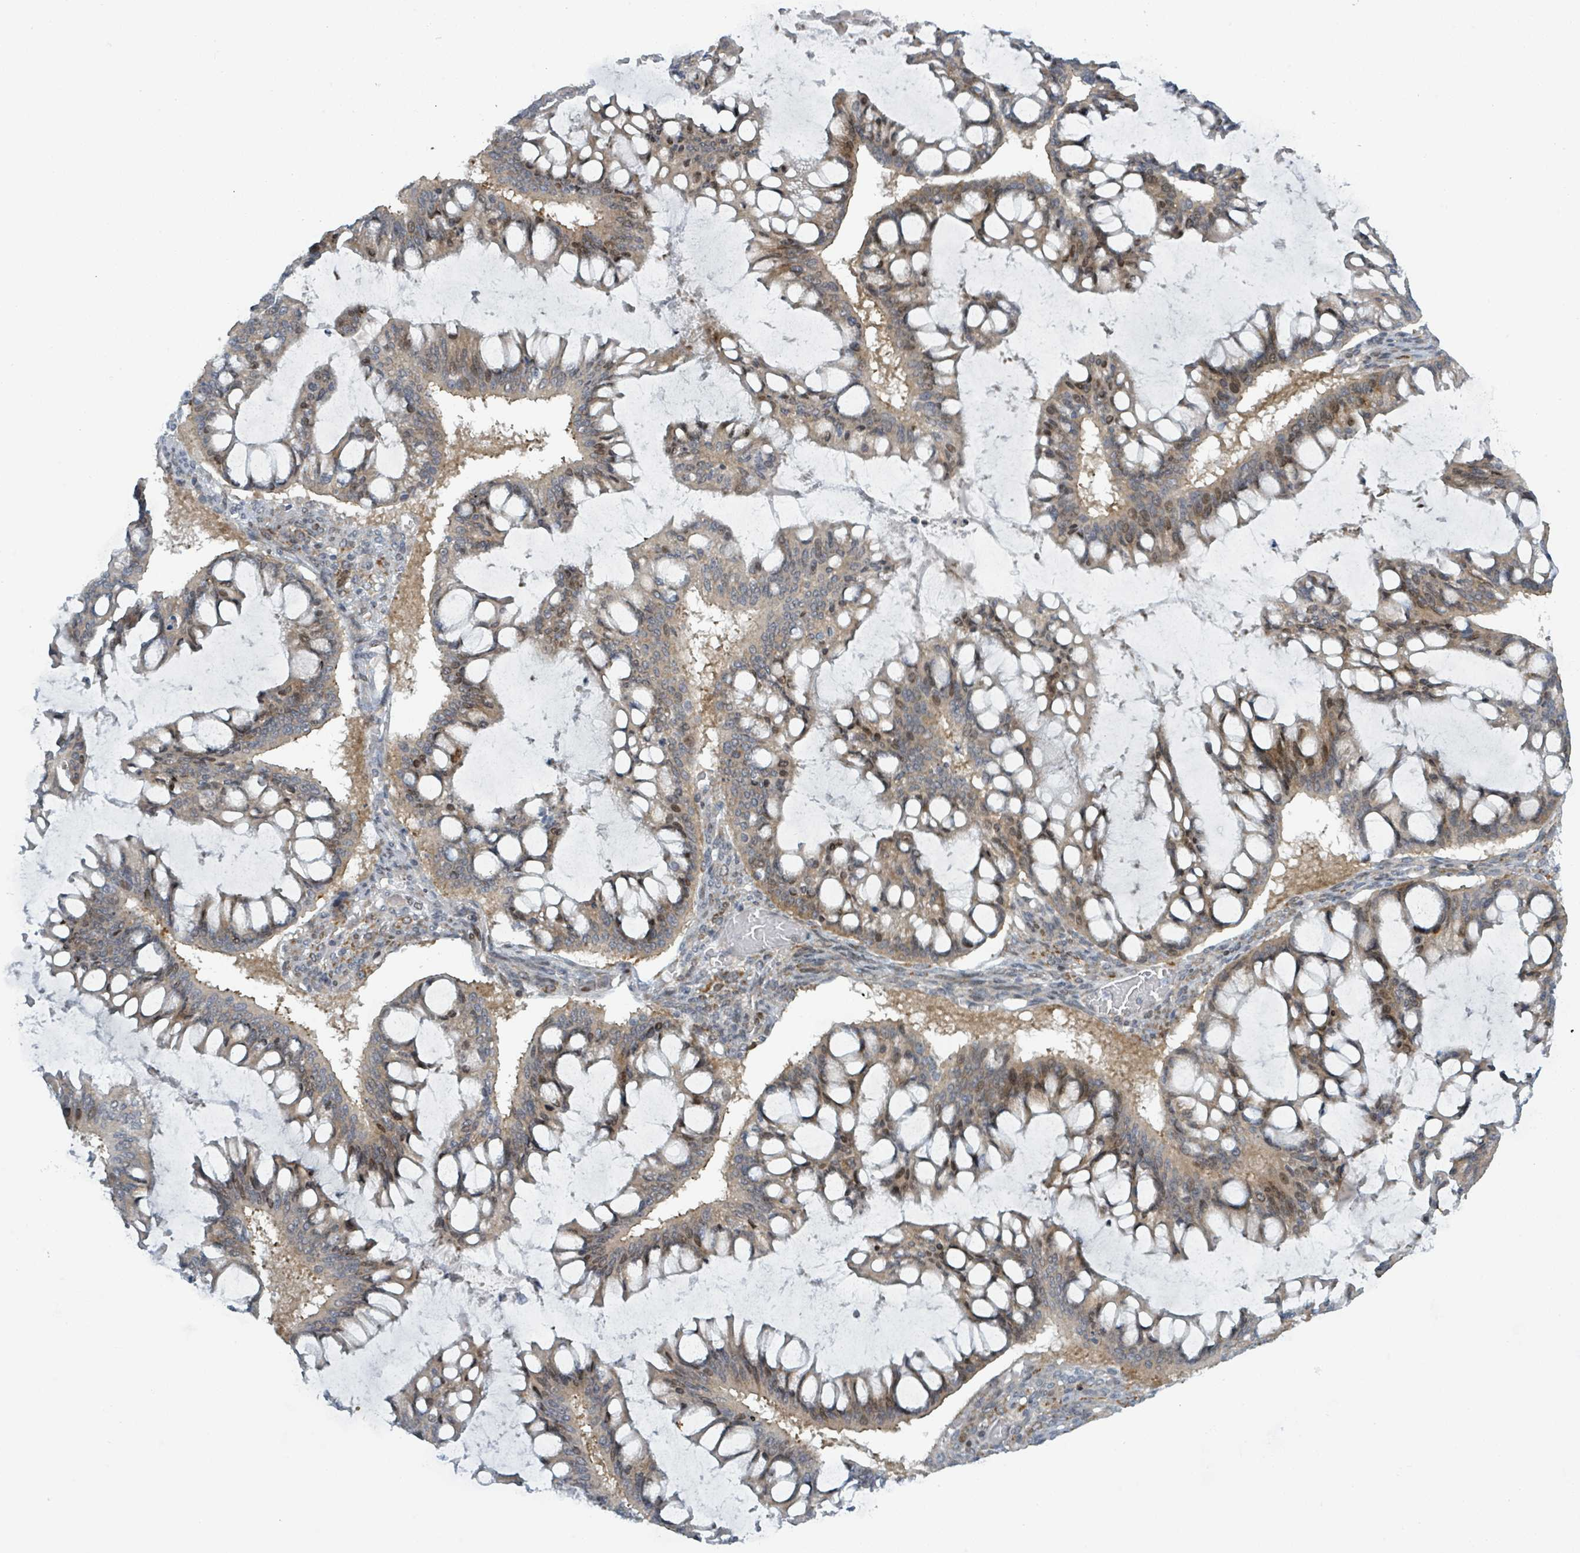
{"staining": {"intensity": "moderate", "quantity": ">75%", "location": "cytoplasmic/membranous,nuclear"}, "tissue": "ovarian cancer", "cell_type": "Tumor cells", "image_type": "cancer", "snomed": [{"axis": "morphology", "description": "Cystadenocarcinoma, mucinous, NOS"}, {"axis": "topography", "description": "Ovary"}], "caption": "Protein staining of ovarian cancer (mucinous cystadenocarcinoma) tissue shows moderate cytoplasmic/membranous and nuclear positivity in about >75% of tumor cells.", "gene": "RPL32", "patient": {"sex": "female", "age": 73}}